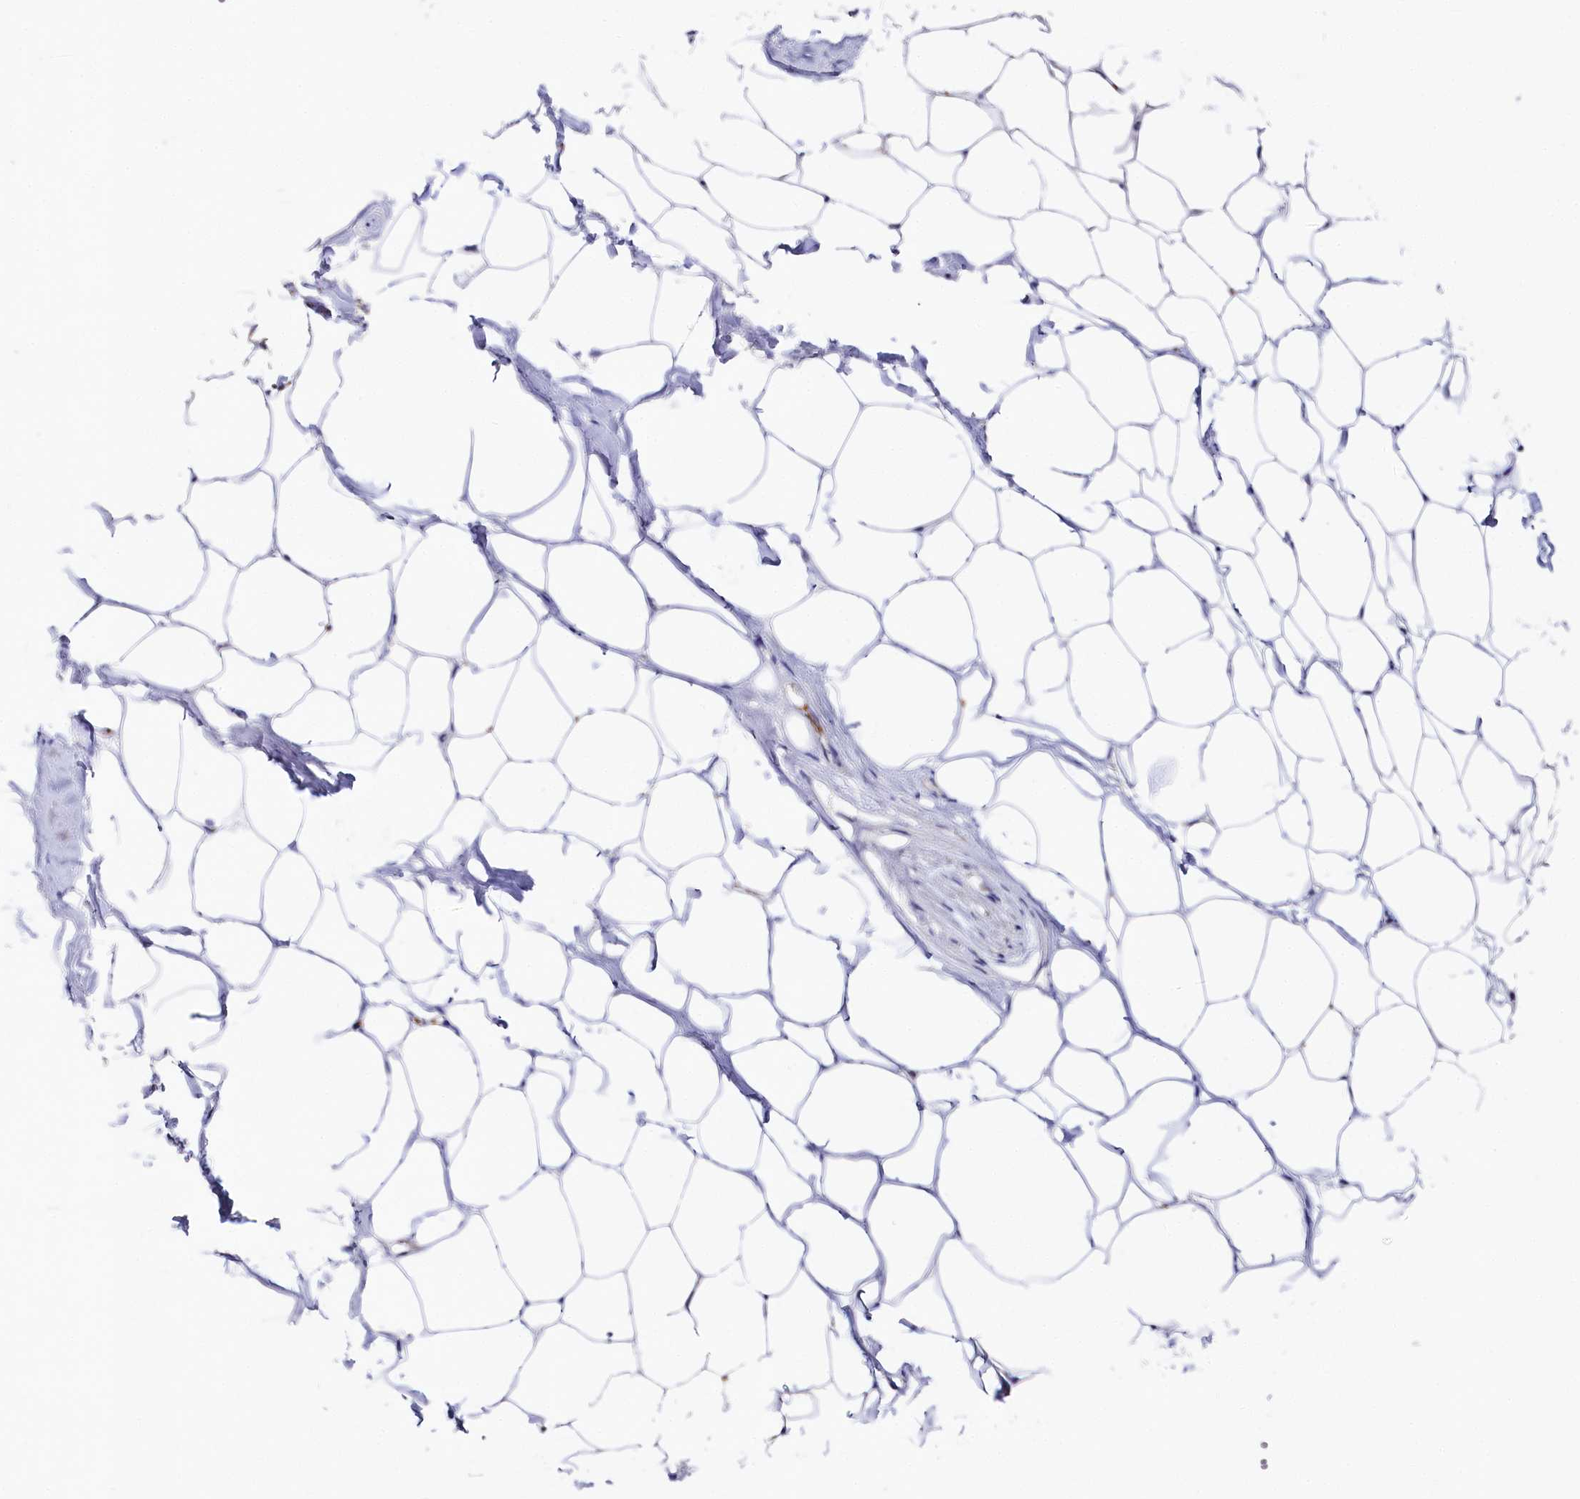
{"staining": {"intensity": "negative", "quantity": "none", "location": "none"}, "tissue": "adipose tissue", "cell_type": "Adipocytes", "image_type": "normal", "snomed": [{"axis": "morphology", "description": "Normal tissue, NOS"}, {"axis": "morphology", "description": "Adenocarcinoma, Low grade"}, {"axis": "topography", "description": "Prostate"}, {"axis": "topography", "description": "Peripheral nerve tissue"}], "caption": "Immunohistochemistry (IHC) image of benign adipose tissue: adipose tissue stained with DAB (3,3'-diaminobenzidine) shows no significant protein positivity in adipocytes.", "gene": "TIGD4", "patient": {"sex": "male", "age": 63}}